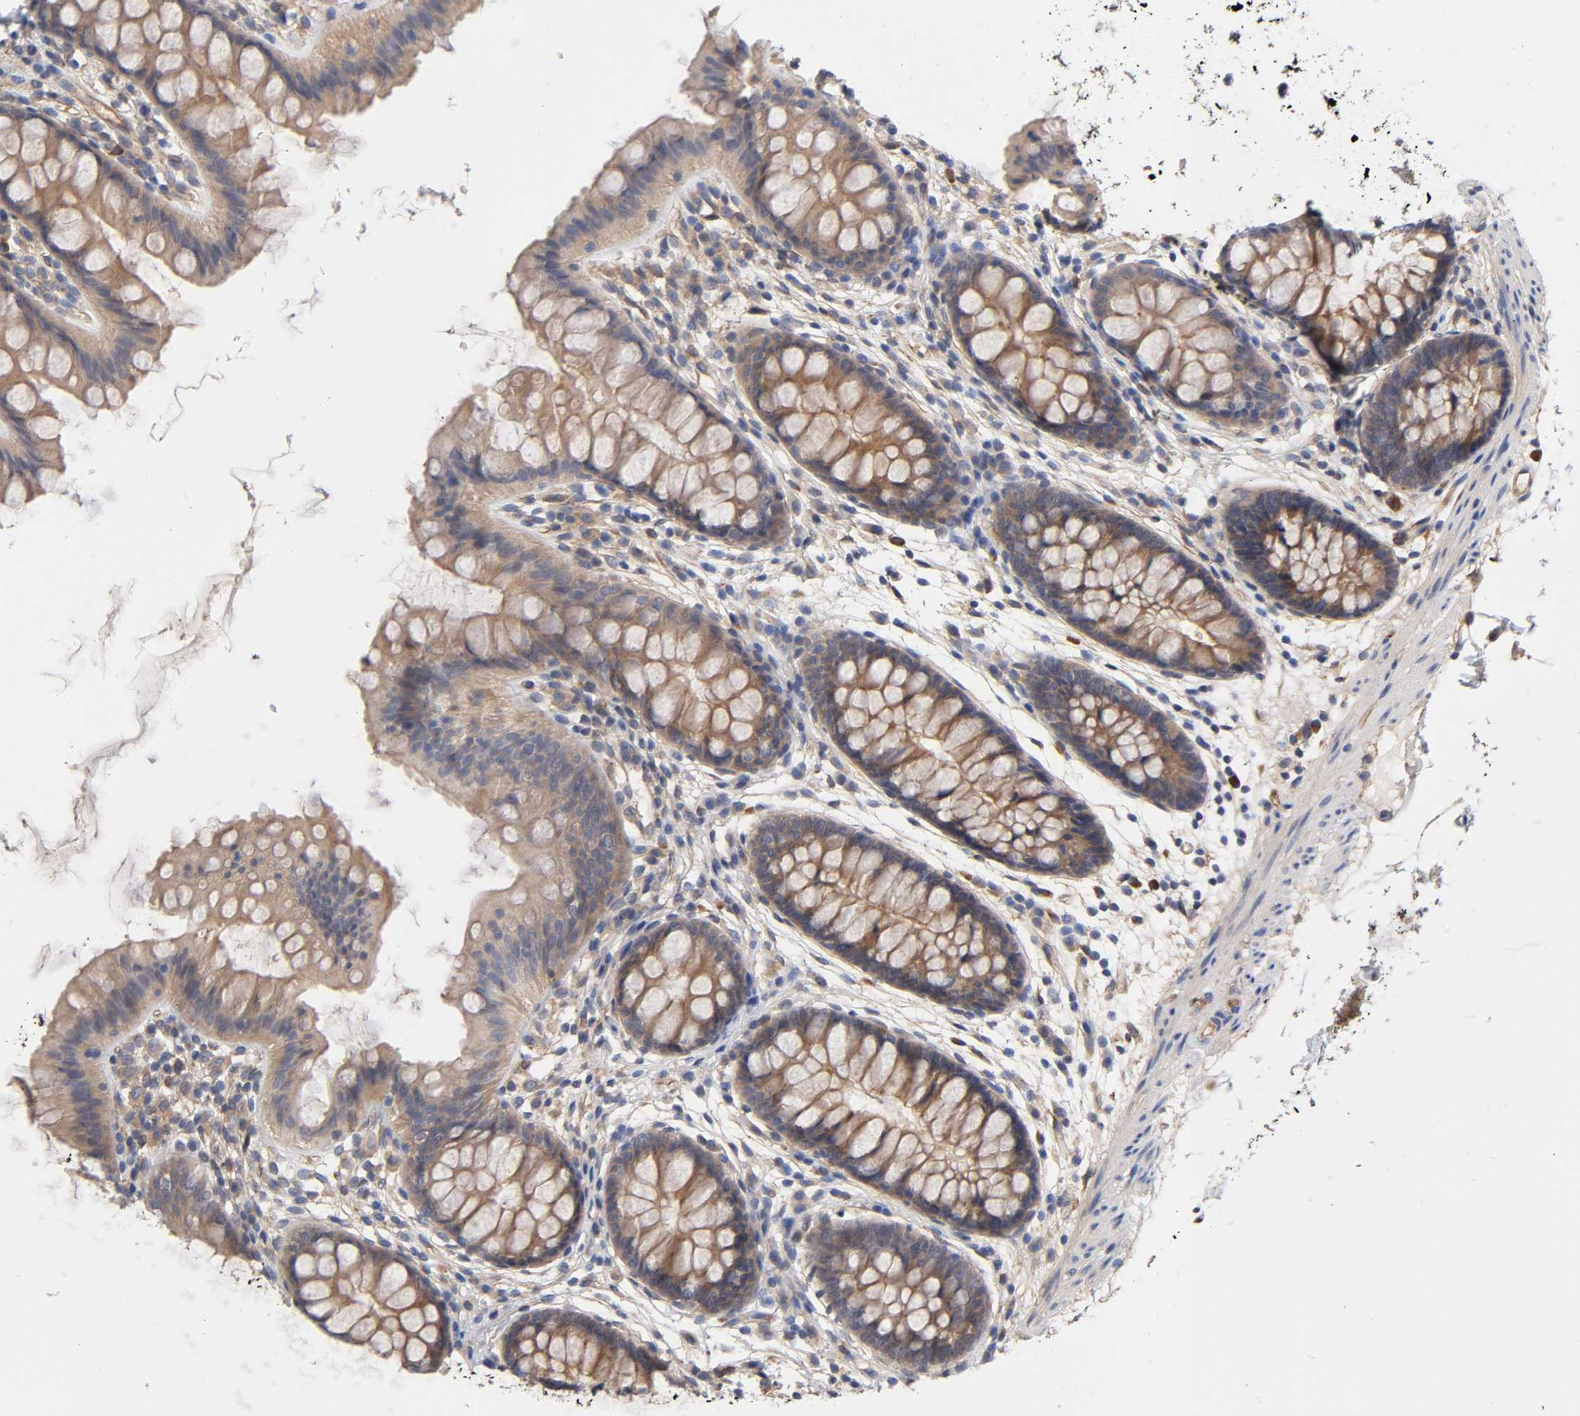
{"staining": {"intensity": "weak", "quantity": ">75%", "location": "cytoplasmic/membranous"}, "tissue": "colon", "cell_type": "Endothelial cells", "image_type": "normal", "snomed": [{"axis": "morphology", "description": "Normal tissue, NOS"}, {"axis": "topography", "description": "Smooth muscle"}, {"axis": "topography", "description": "Colon"}], "caption": "Endothelial cells exhibit low levels of weak cytoplasmic/membranous staining in about >75% of cells in unremarkable colon. (brown staining indicates protein expression, while blue staining denotes nuclei).", "gene": "RAB13", "patient": {"sex": "male", "age": 67}}